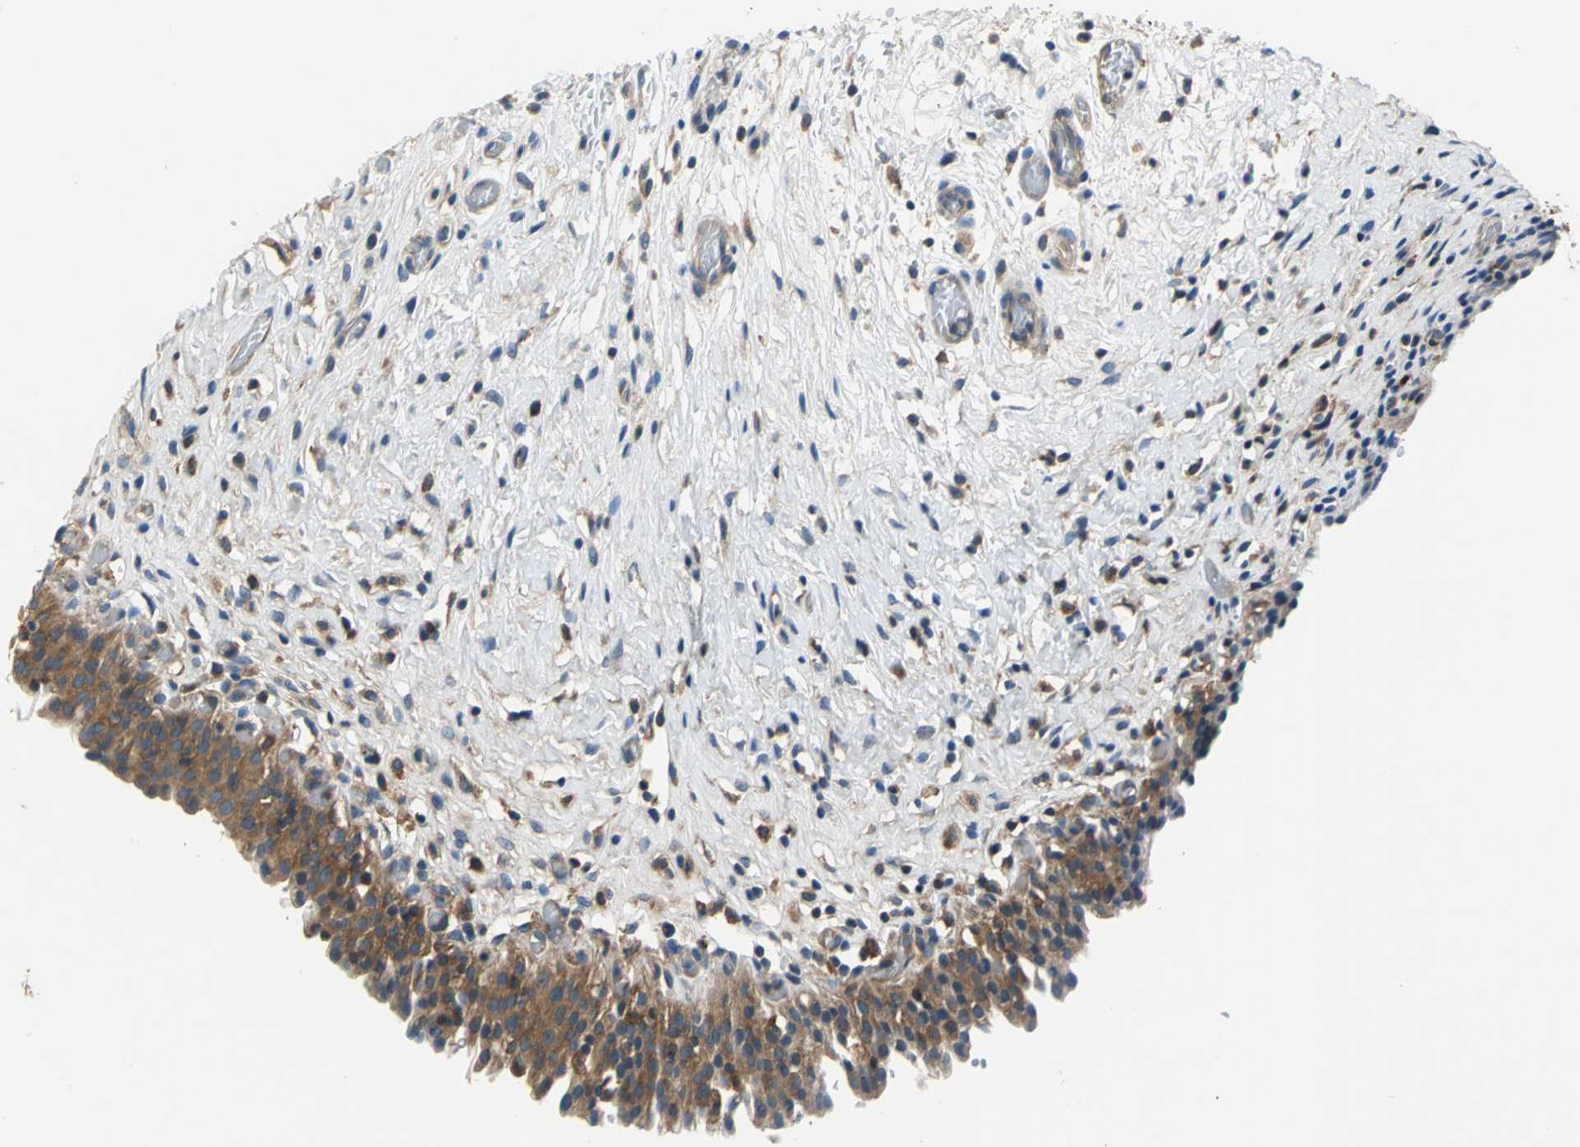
{"staining": {"intensity": "strong", "quantity": ">75%", "location": "cytoplasmic/membranous"}, "tissue": "urinary bladder", "cell_type": "Urothelial cells", "image_type": "normal", "snomed": [{"axis": "morphology", "description": "Normal tissue, NOS"}, {"axis": "topography", "description": "Urinary bladder"}], "caption": "IHC image of unremarkable urinary bladder stained for a protein (brown), which displays high levels of strong cytoplasmic/membranous positivity in approximately >75% of urothelial cells.", "gene": "DDX3X", "patient": {"sex": "male", "age": 51}}